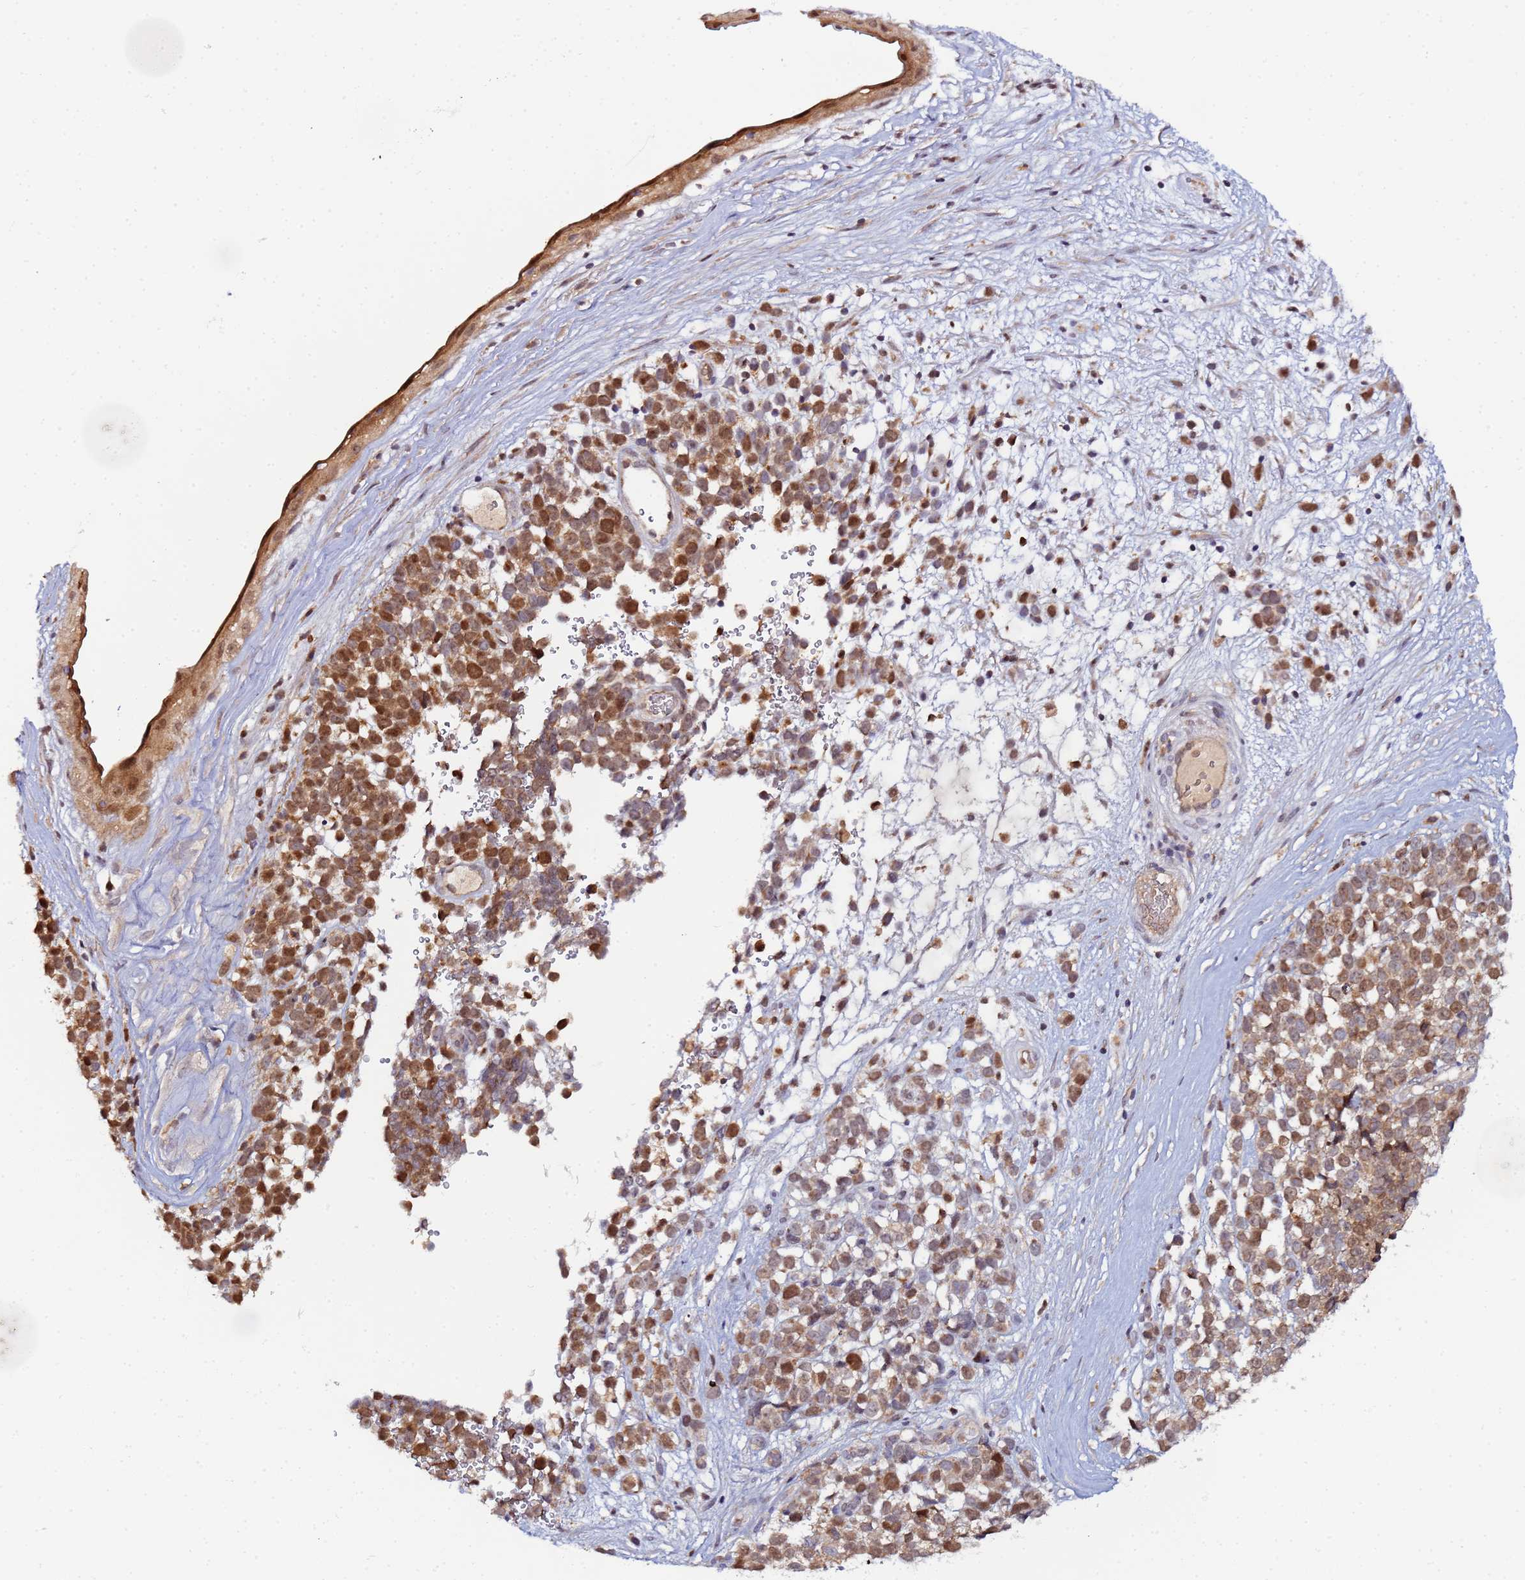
{"staining": {"intensity": "moderate", "quantity": ">75%", "location": "cytoplasmic/membranous,nuclear"}, "tissue": "melanoma", "cell_type": "Tumor cells", "image_type": "cancer", "snomed": [{"axis": "morphology", "description": "Malignant melanoma, NOS"}, {"axis": "topography", "description": "Nose, NOS"}], "caption": "Melanoma stained with IHC demonstrates moderate cytoplasmic/membranous and nuclear staining in approximately >75% of tumor cells. (Brightfield microscopy of DAB IHC at high magnification).", "gene": "CCDC127", "patient": {"sex": "female", "age": 48}}